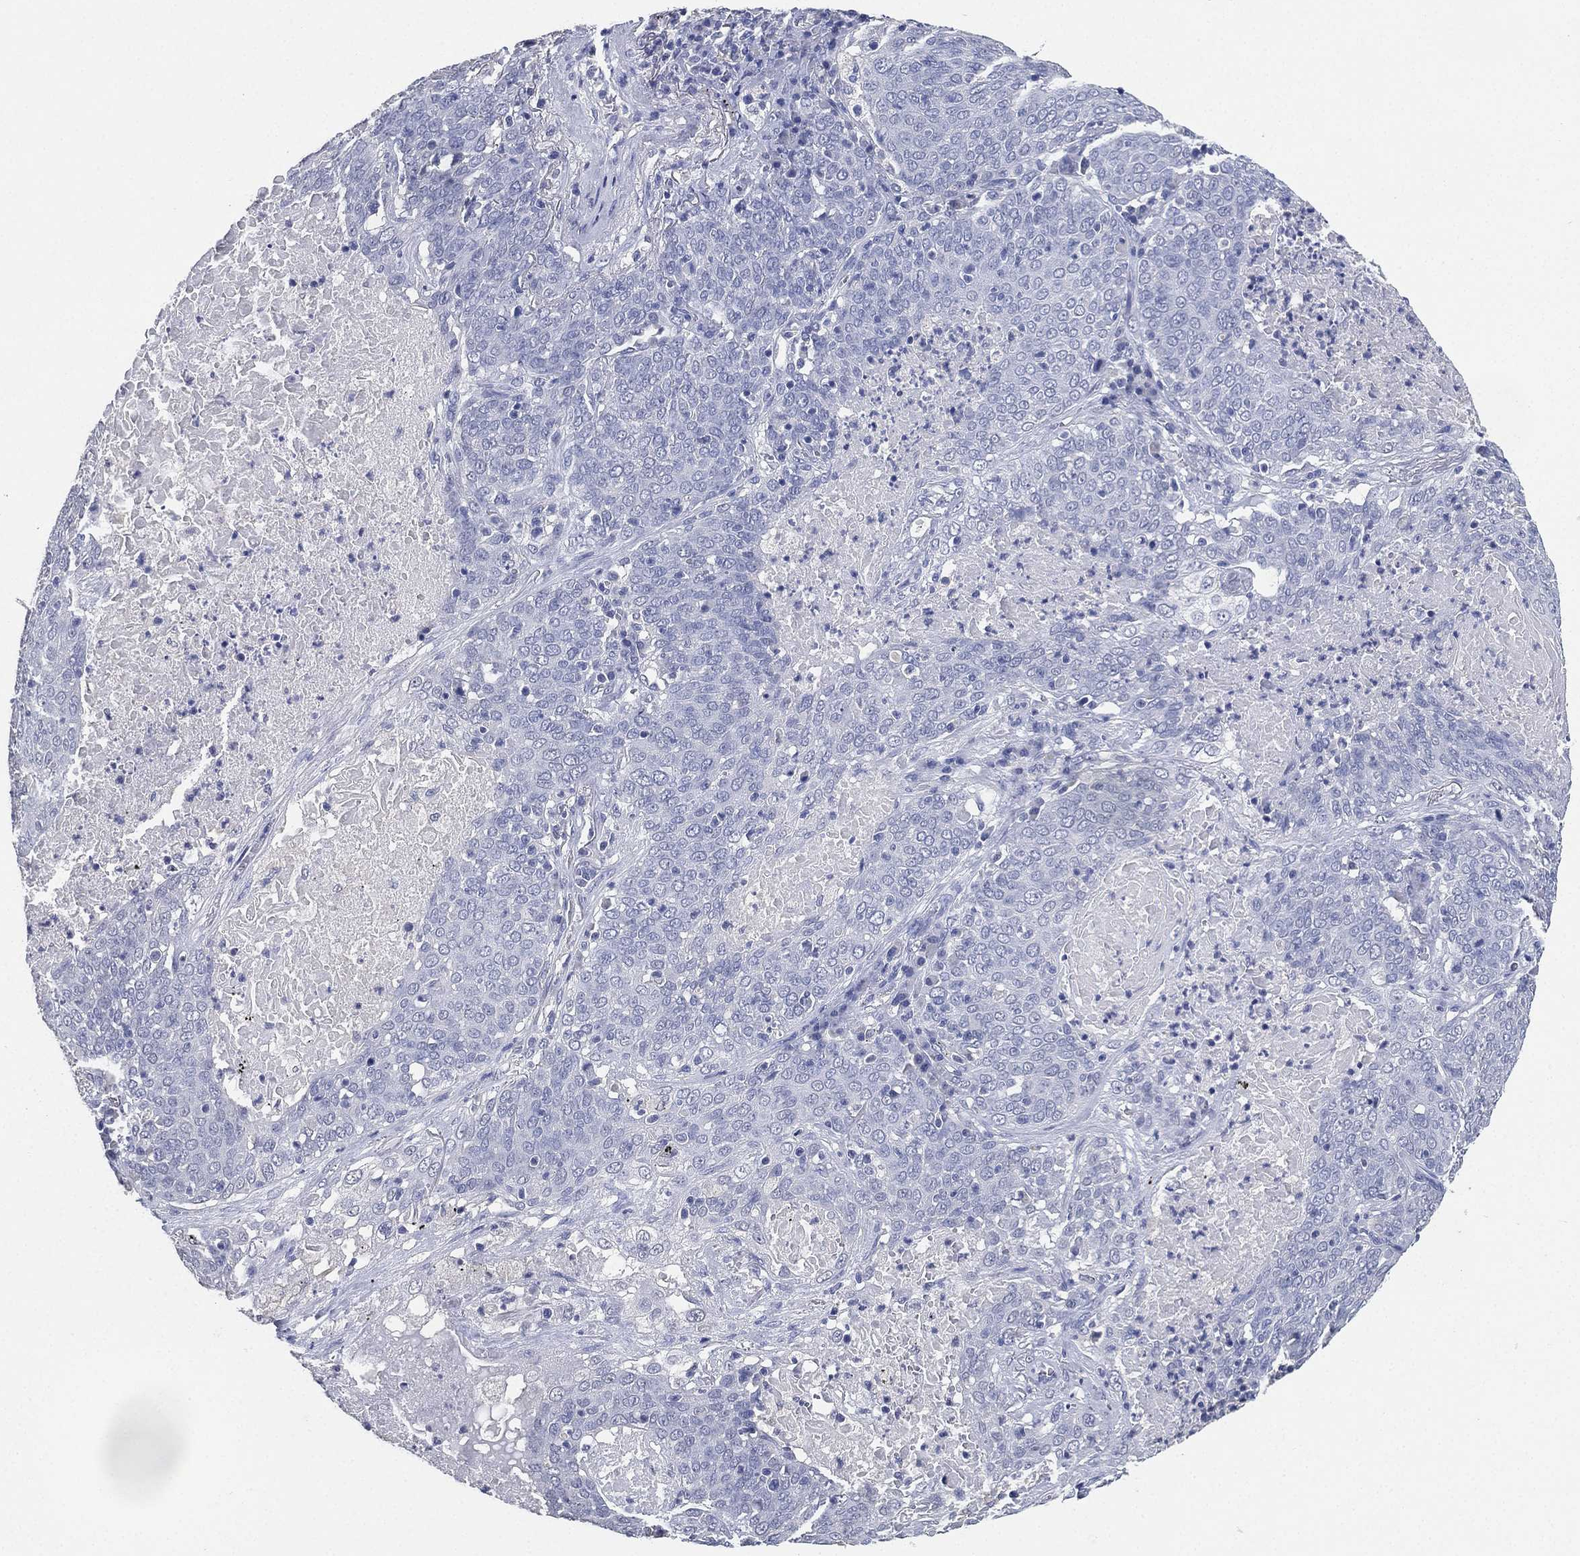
{"staining": {"intensity": "negative", "quantity": "none", "location": "none"}, "tissue": "lung cancer", "cell_type": "Tumor cells", "image_type": "cancer", "snomed": [{"axis": "morphology", "description": "Squamous cell carcinoma, NOS"}, {"axis": "topography", "description": "Lung"}], "caption": "Immunohistochemistry (IHC) of human lung squamous cell carcinoma displays no positivity in tumor cells. (Brightfield microscopy of DAB (3,3'-diaminobenzidine) immunohistochemistry (IHC) at high magnification).", "gene": "IYD", "patient": {"sex": "male", "age": 82}}